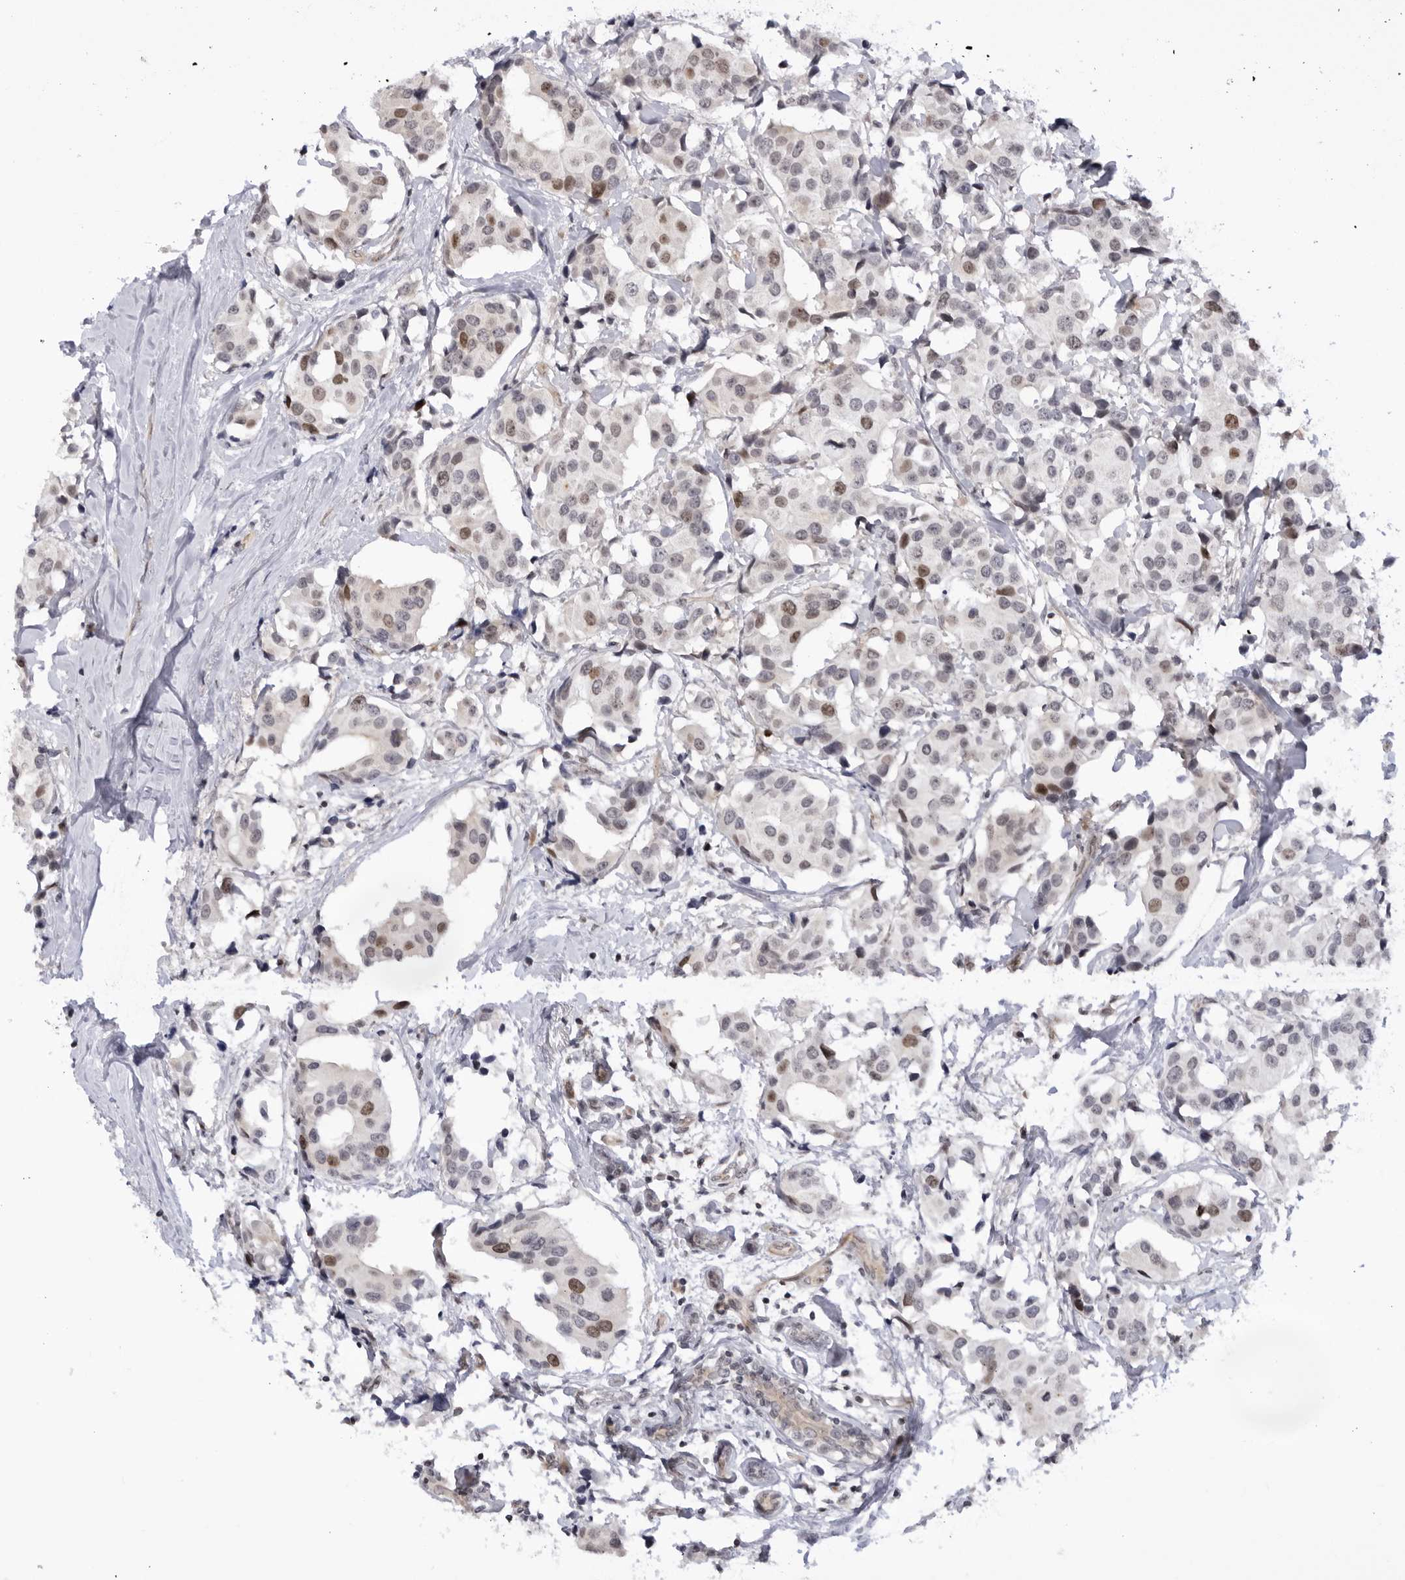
{"staining": {"intensity": "moderate", "quantity": "25%-75%", "location": "nuclear"}, "tissue": "breast cancer", "cell_type": "Tumor cells", "image_type": "cancer", "snomed": [{"axis": "morphology", "description": "Normal tissue, NOS"}, {"axis": "morphology", "description": "Duct carcinoma"}, {"axis": "topography", "description": "Breast"}], "caption": "Protein expression analysis of breast cancer (infiltrating ductal carcinoma) exhibits moderate nuclear expression in about 25%-75% of tumor cells.", "gene": "CNBD1", "patient": {"sex": "female", "age": 39}}